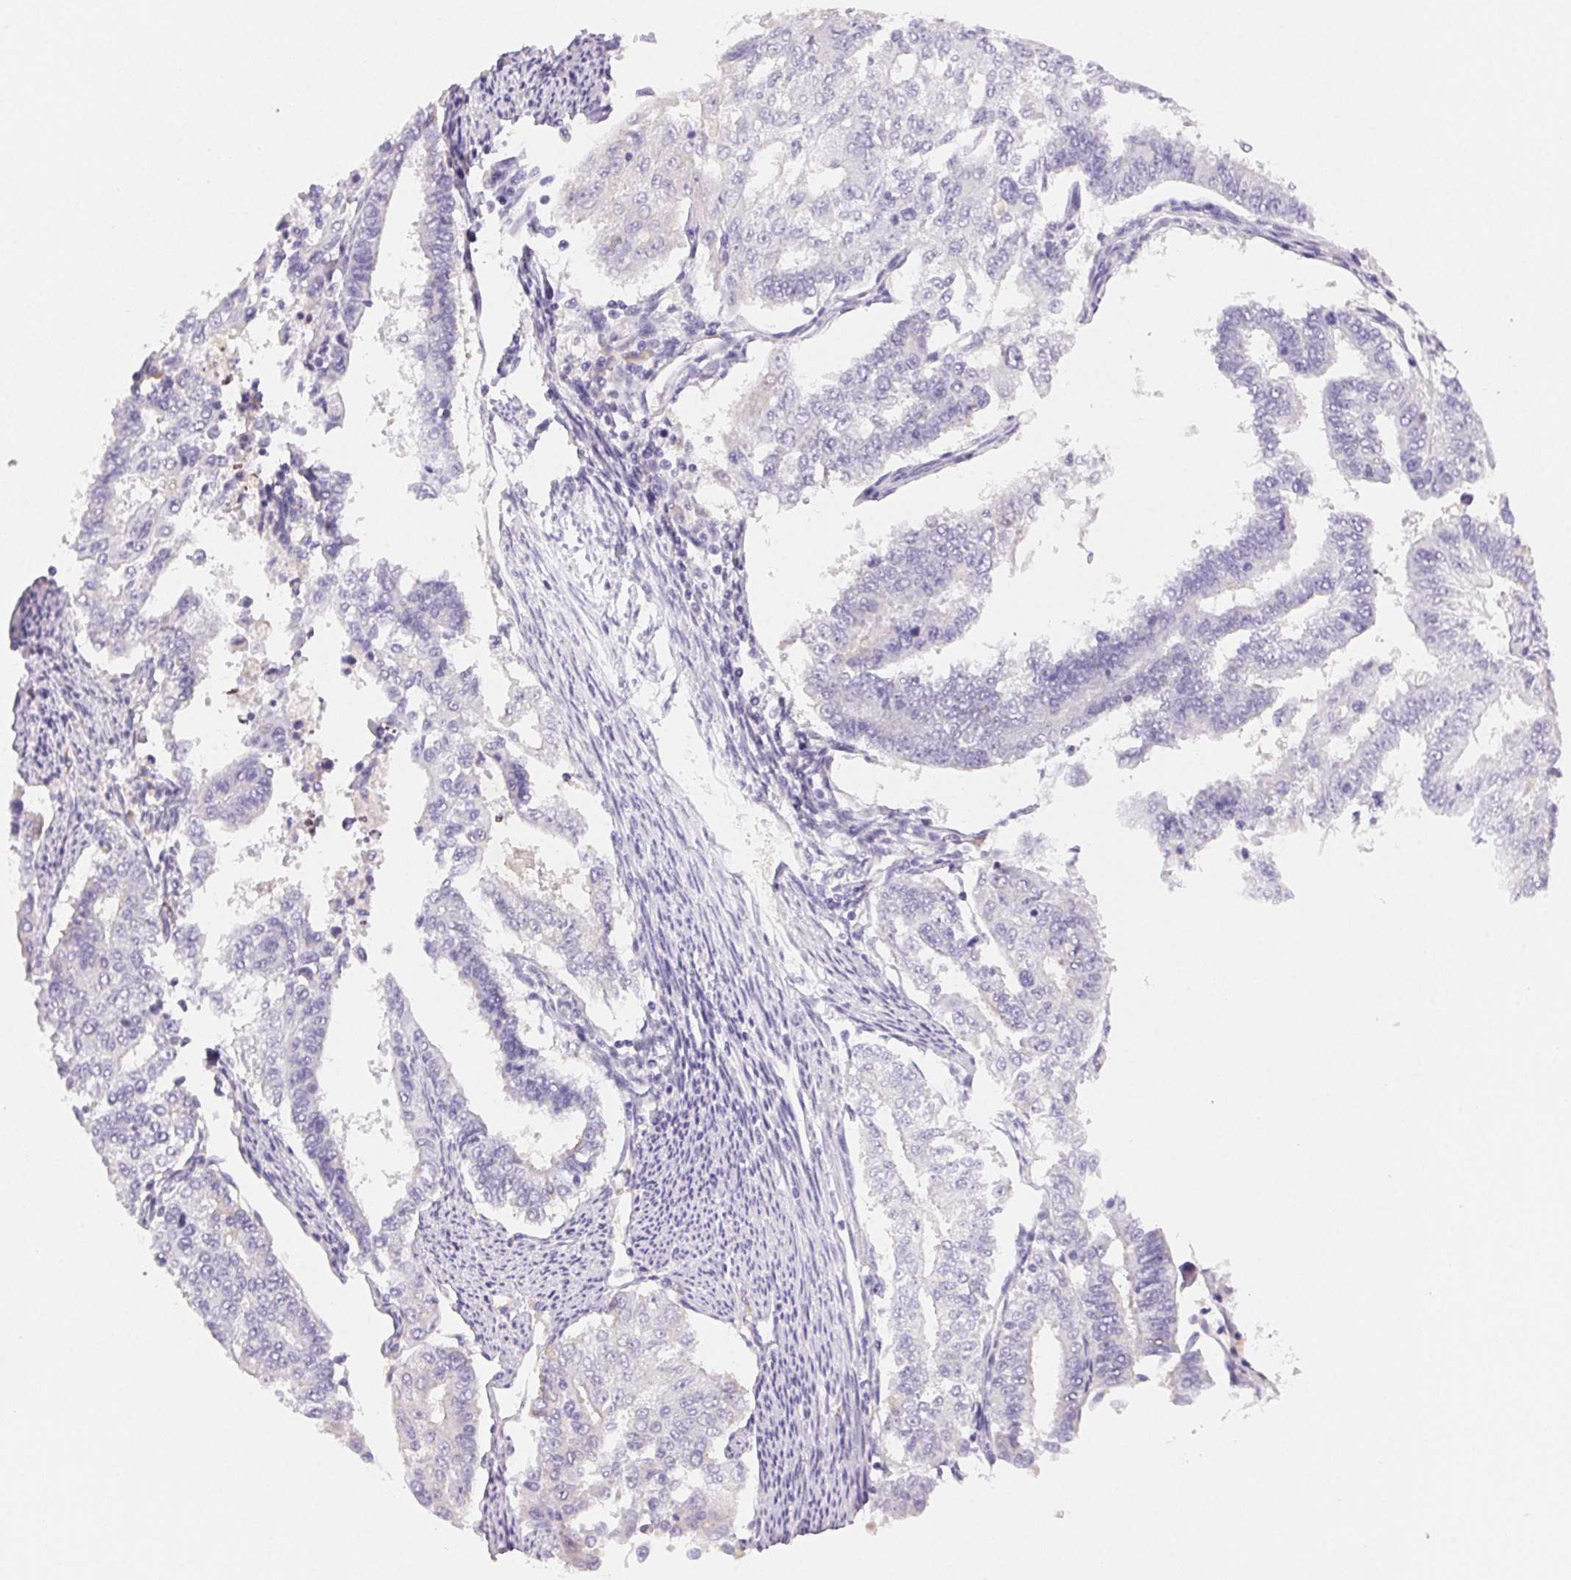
{"staining": {"intensity": "negative", "quantity": "none", "location": "none"}, "tissue": "endometrial cancer", "cell_type": "Tumor cells", "image_type": "cancer", "snomed": [{"axis": "morphology", "description": "Adenocarcinoma, NOS"}, {"axis": "topography", "description": "Uterus"}], "caption": "Image shows no significant protein positivity in tumor cells of endometrial adenocarcinoma.", "gene": "PADI4", "patient": {"sex": "female", "age": 59}}